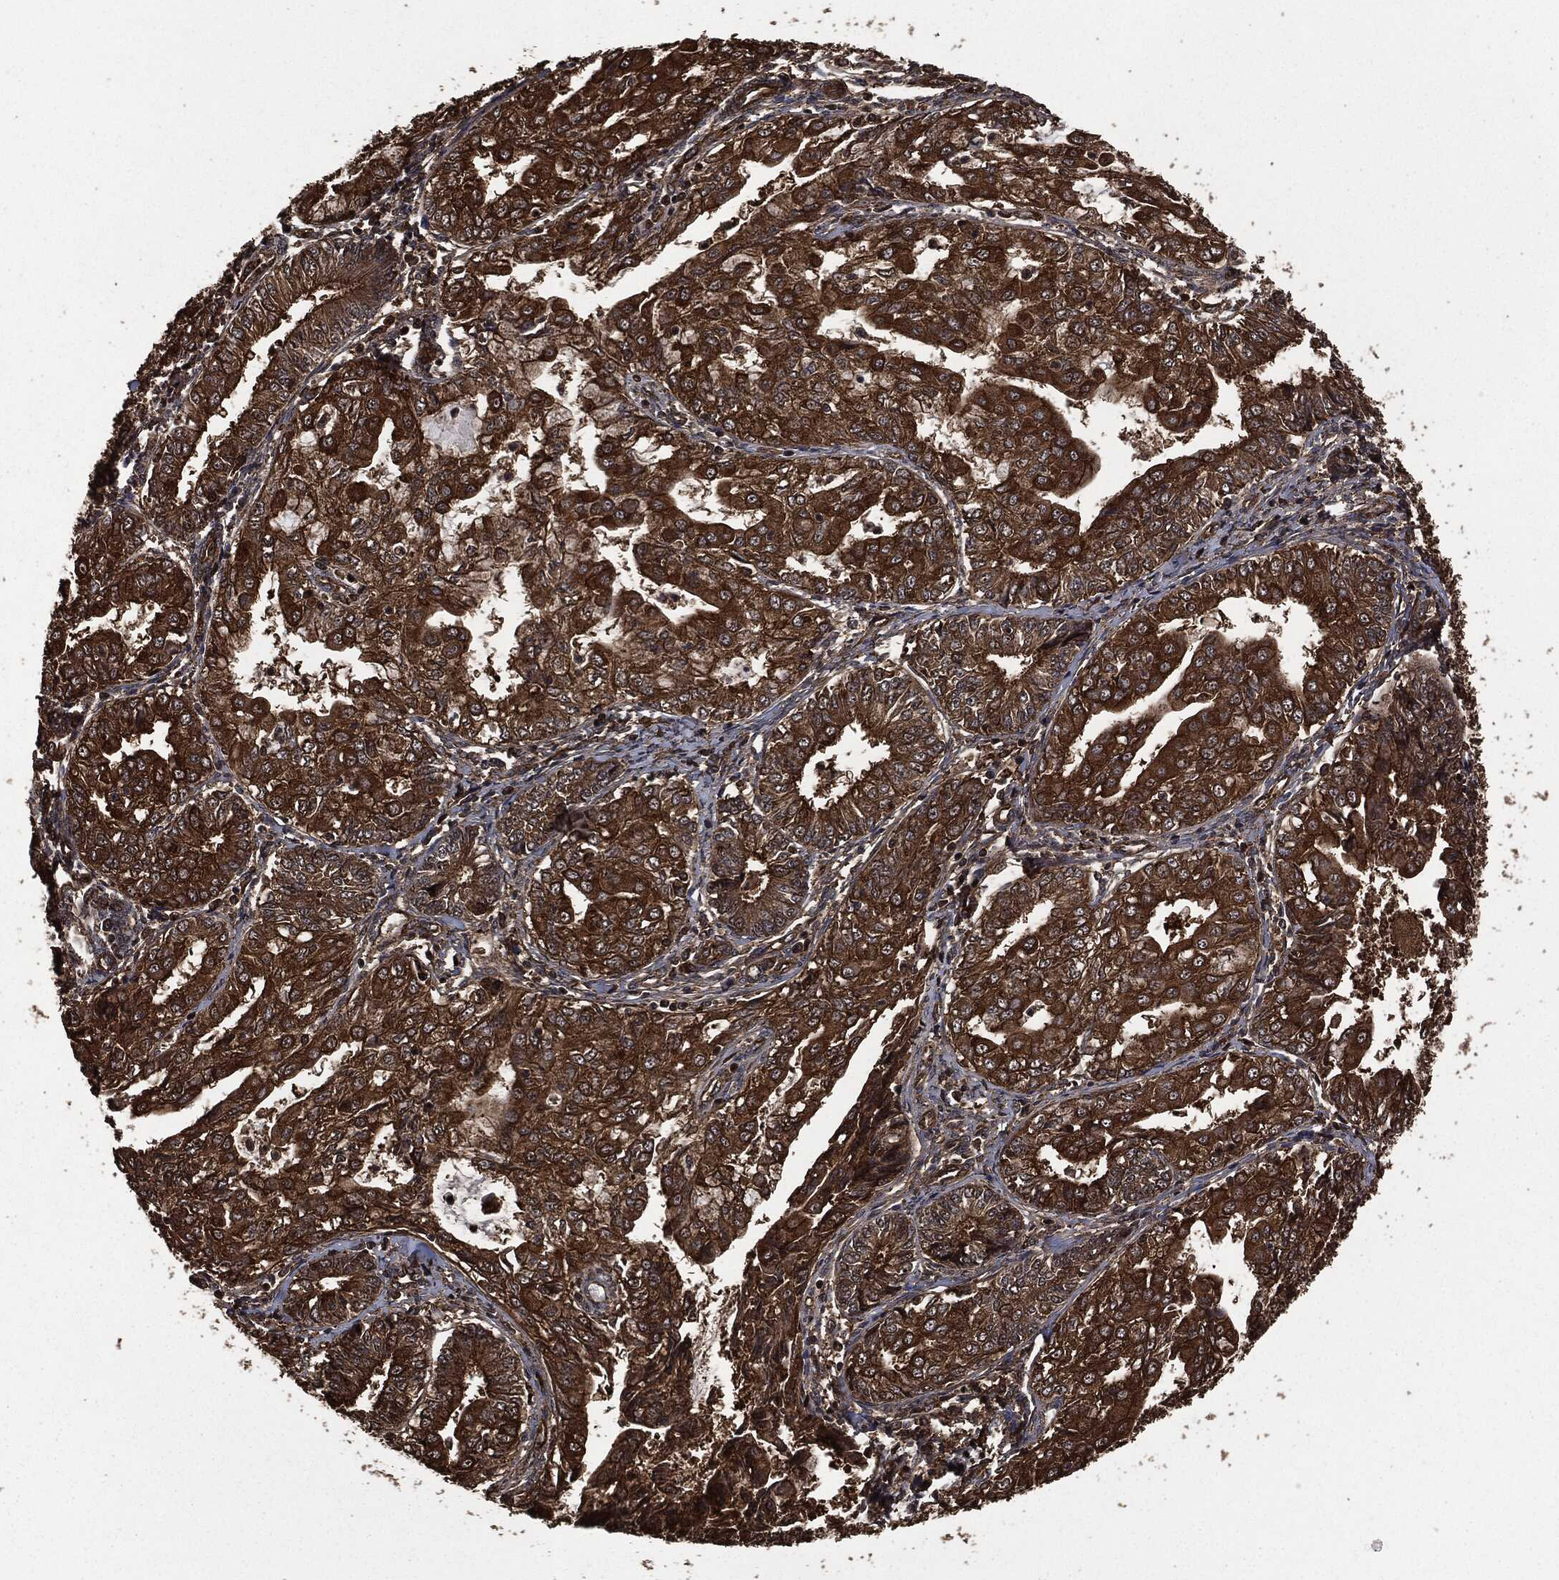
{"staining": {"intensity": "strong", "quantity": ">75%", "location": "cytoplasmic/membranous"}, "tissue": "endometrial cancer", "cell_type": "Tumor cells", "image_type": "cancer", "snomed": [{"axis": "morphology", "description": "Adenocarcinoma, NOS"}, {"axis": "topography", "description": "Endometrium"}], "caption": "There is high levels of strong cytoplasmic/membranous positivity in tumor cells of adenocarcinoma (endometrial), as demonstrated by immunohistochemical staining (brown color).", "gene": "HRAS", "patient": {"sex": "female", "age": 68}}